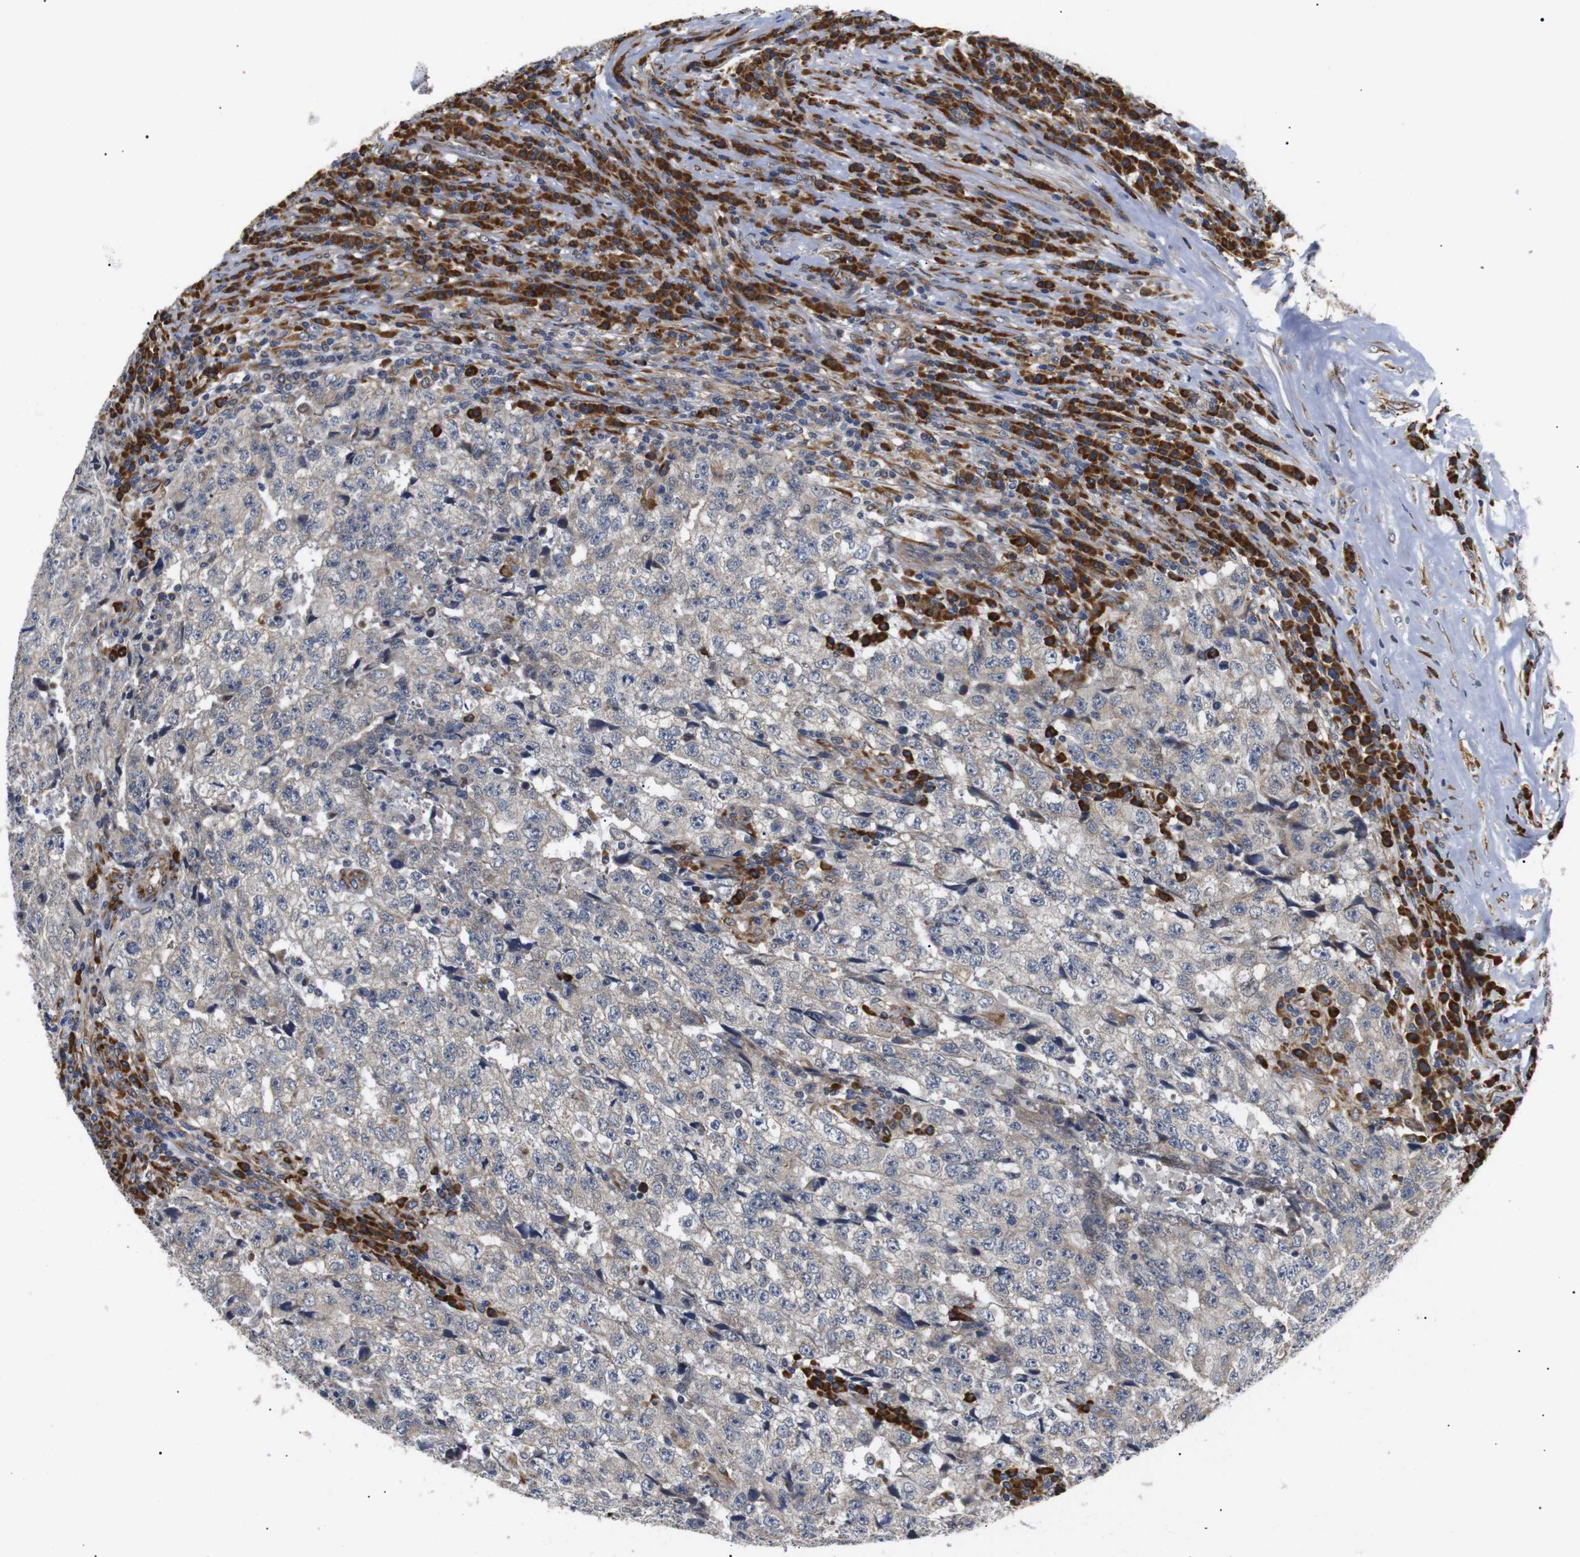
{"staining": {"intensity": "weak", "quantity": "25%-75%", "location": "cytoplasmic/membranous"}, "tissue": "testis cancer", "cell_type": "Tumor cells", "image_type": "cancer", "snomed": [{"axis": "morphology", "description": "Necrosis, NOS"}, {"axis": "morphology", "description": "Carcinoma, Embryonal, NOS"}, {"axis": "topography", "description": "Testis"}], "caption": "A brown stain shows weak cytoplasmic/membranous positivity of a protein in embryonal carcinoma (testis) tumor cells.", "gene": "KANK4", "patient": {"sex": "male", "age": 19}}